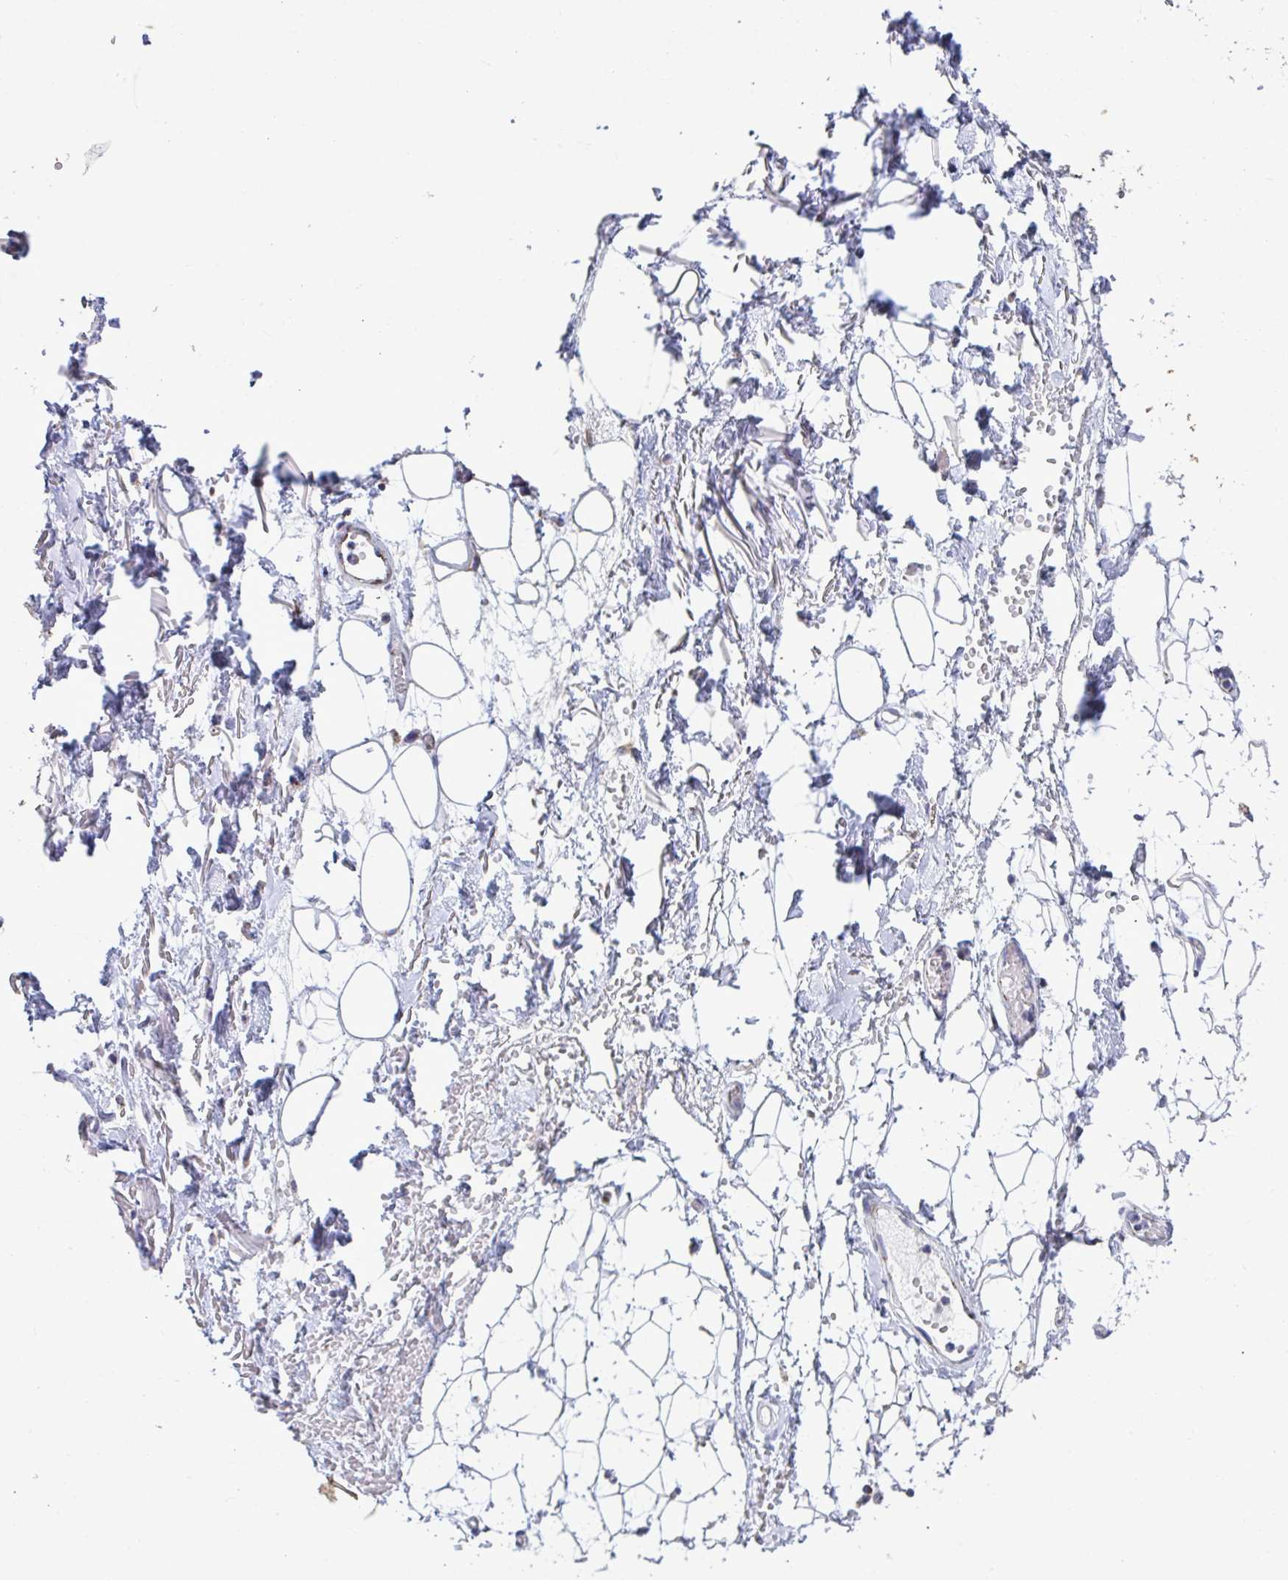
{"staining": {"intensity": "negative", "quantity": "none", "location": "none"}, "tissue": "adipose tissue", "cell_type": "Adipocytes", "image_type": "normal", "snomed": [{"axis": "morphology", "description": "Normal tissue, NOS"}, {"axis": "topography", "description": "Anal"}, {"axis": "topography", "description": "Peripheral nerve tissue"}], "caption": "A histopathology image of adipose tissue stained for a protein displays no brown staining in adipocytes. The staining was performed using DAB (3,3'-diaminobenzidine) to visualize the protein expression in brown, while the nuclei were stained in blue with hematoxylin (Magnification: 20x).", "gene": "BCAT2", "patient": {"sex": "male", "age": 78}}